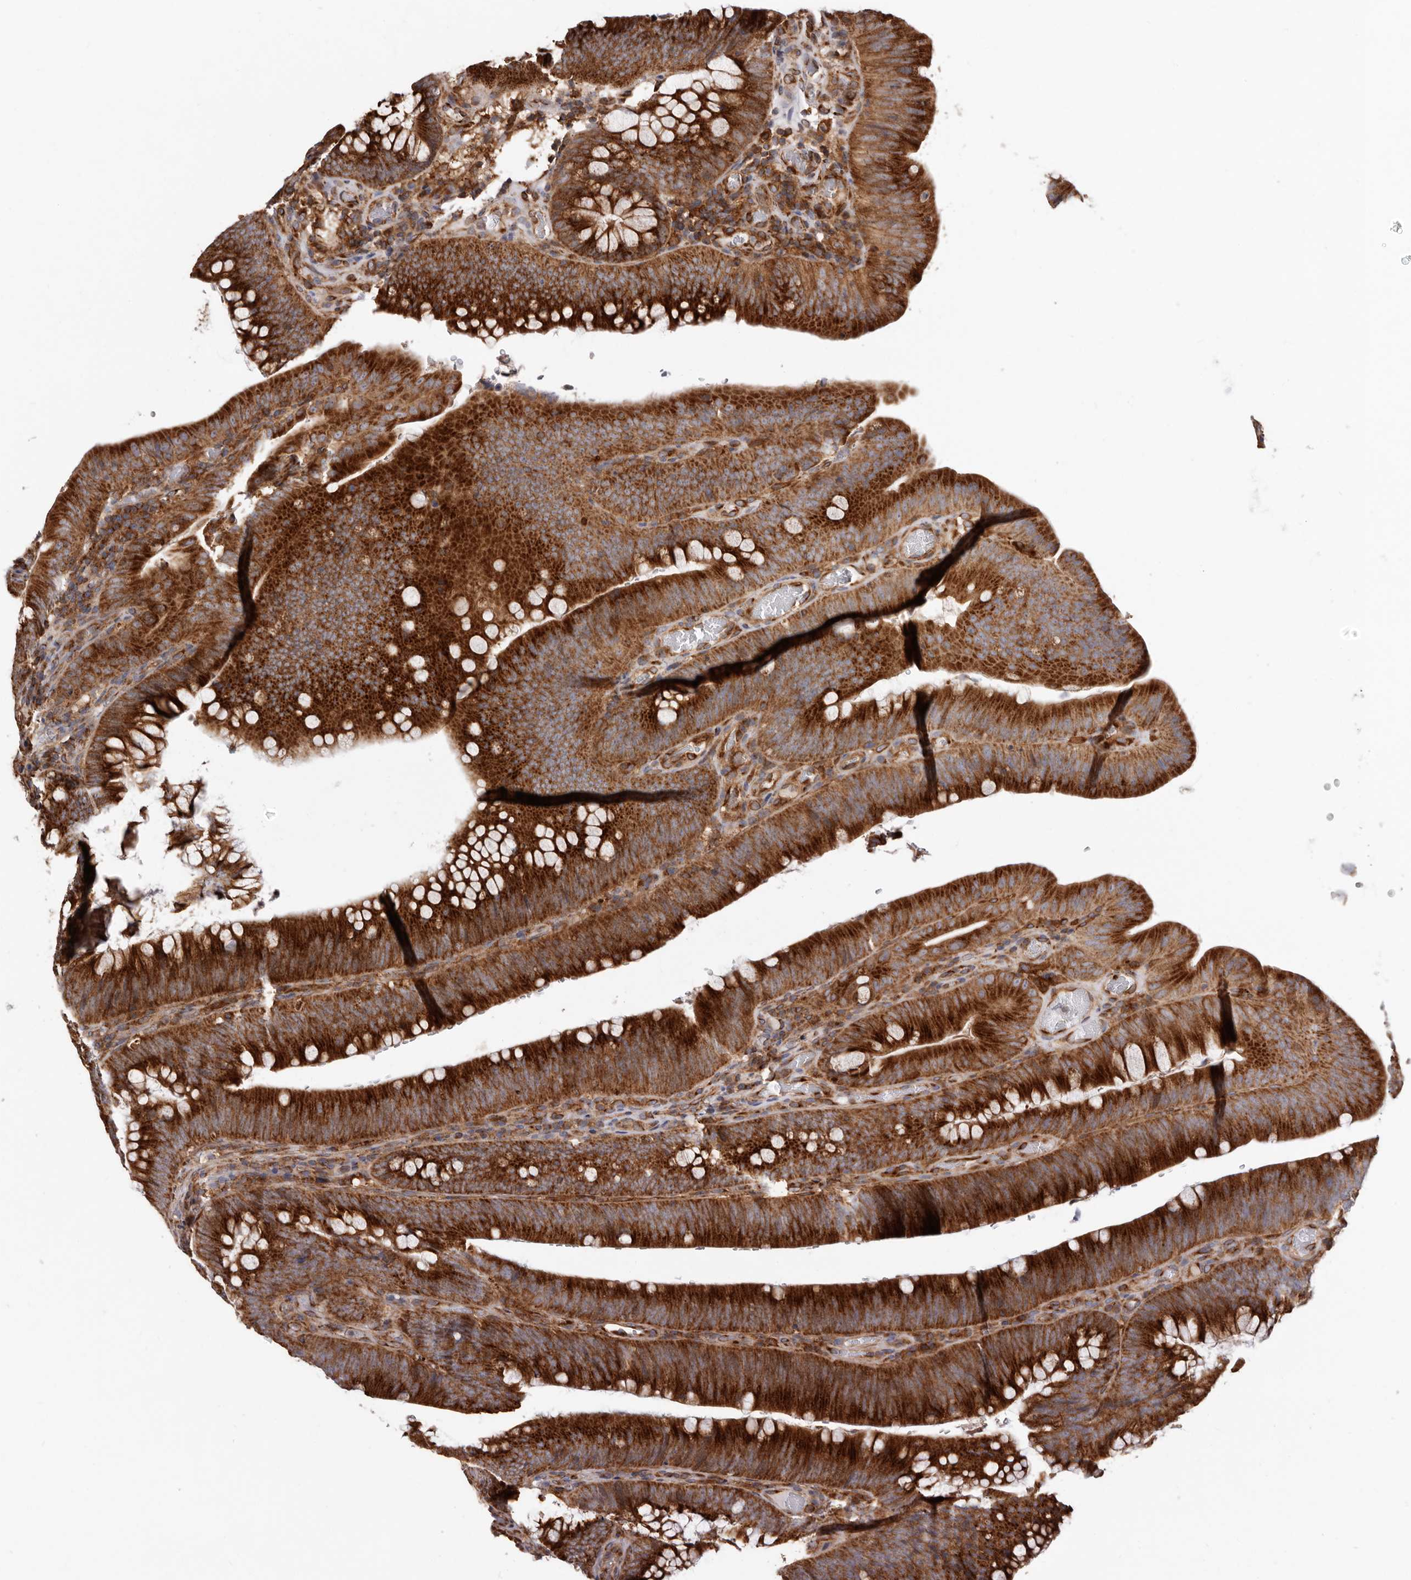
{"staining": {"intensity": "strong", "quantity": ">75%", "location": "cytoplasmic/membranous"}, "tissue": "colorectal cancer", "cell_type": "Tumor cells", "image_type": "cancer", "snomed": [{"axis": "morphology", "description": "Normal tissue, NOS"}, {"axis": "topography", "description": "Colon"}], "caption": "IHC micrograph of colorectal cancer stained for a protein (brown), which demonstrates high levels of strong cytoplasmic/membranous expression in about >75% of tumor cells.", "gene": "COQ8B", "patient": {"sex": "female", "age": 82}}